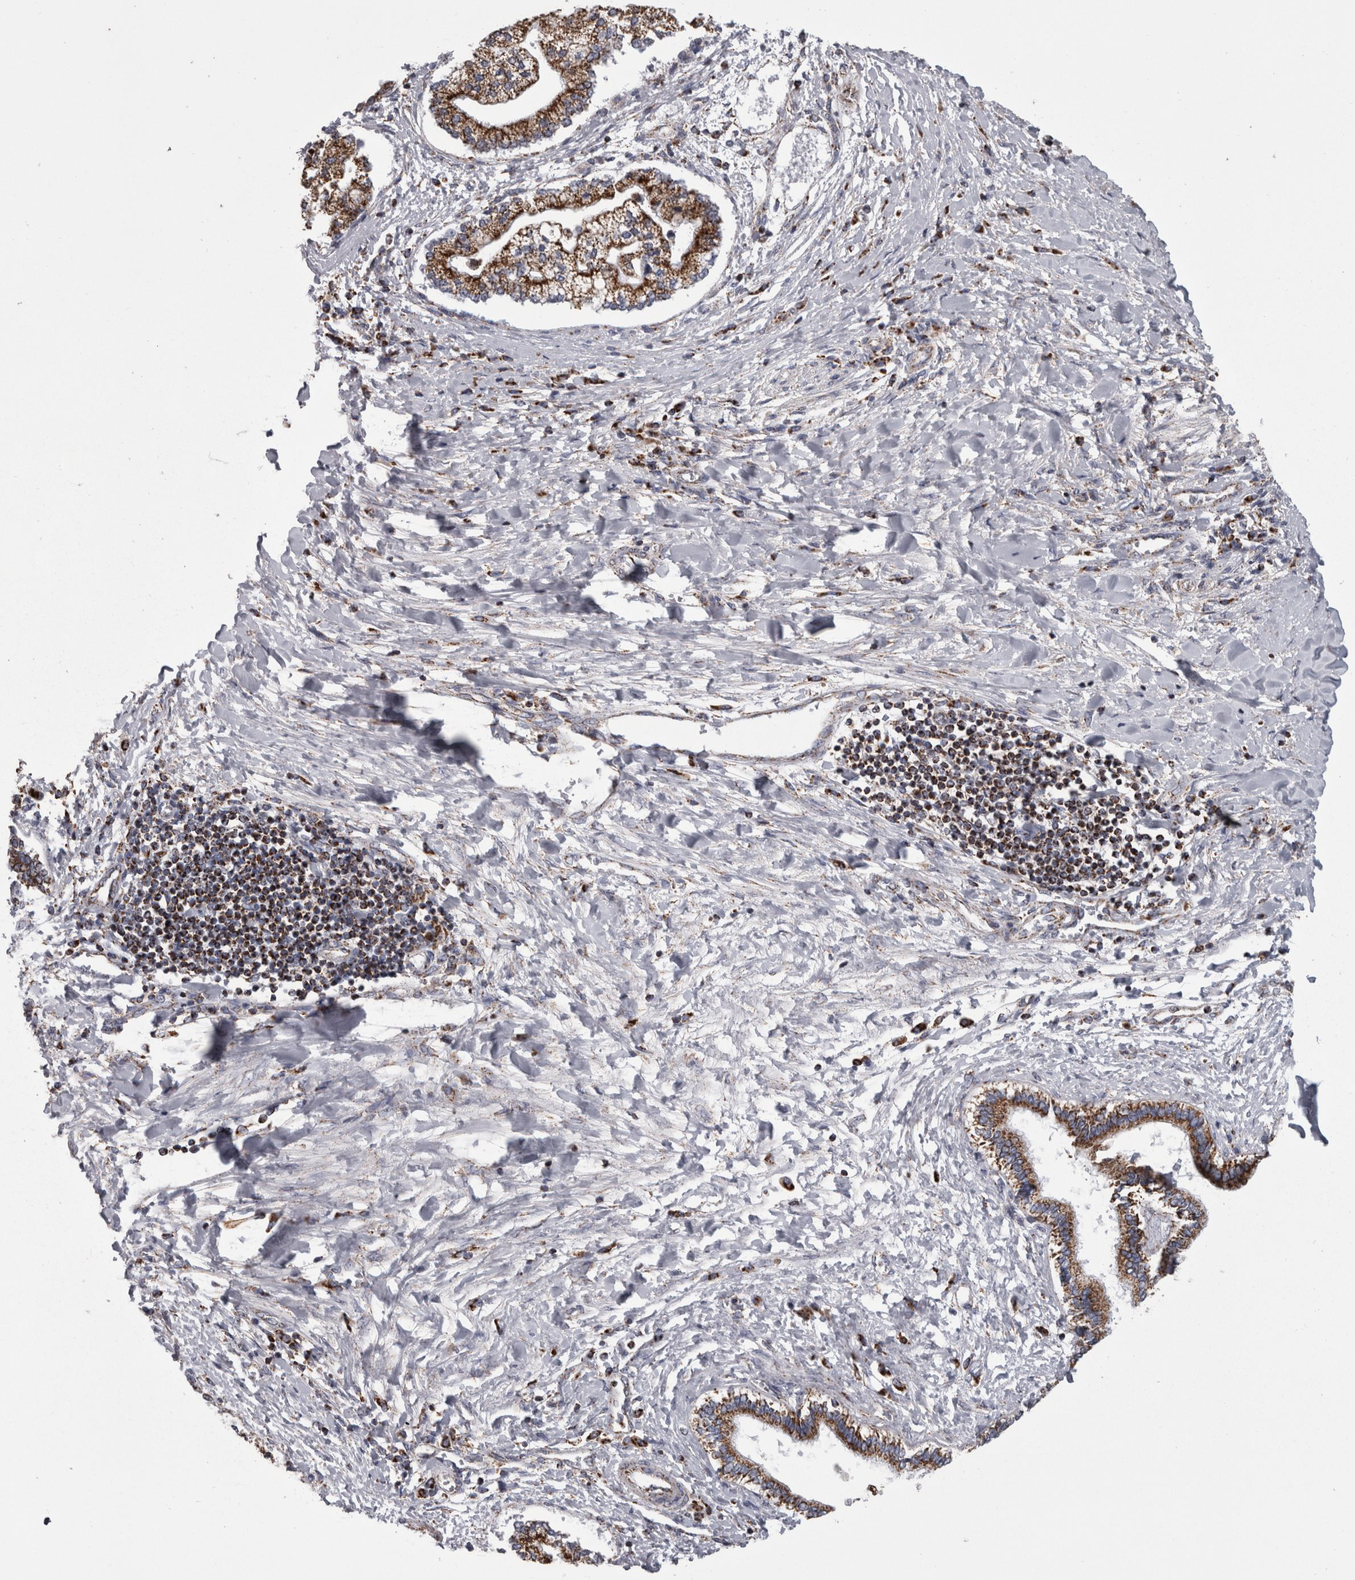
{"staining": {"intensity": "strong", "quantity": ">75%", "location": "cytoplasmic/membranous"}, "tissue": "liver cancer", "cell_type": "Tumor cells", "image_type": "cancer", "snomed": [{"axis": "morphology", "description": "Cholangiocarcinoma"}, {"axis": "topography", "description": "Liver"}], "caption": "Immunohistochemistry (IHC) histopathology image of neoplastic tissue: human liver cancer stained using immunohistochemistry (IHC) exhibits high levels of strong protein expression localized specifically in the cytoplasmic/membranous of tumor cells, appearing as a cytoplasmic/membranous brown color.", "gene": "MDH2", "patient": {"sex": "male", "age": 50}}